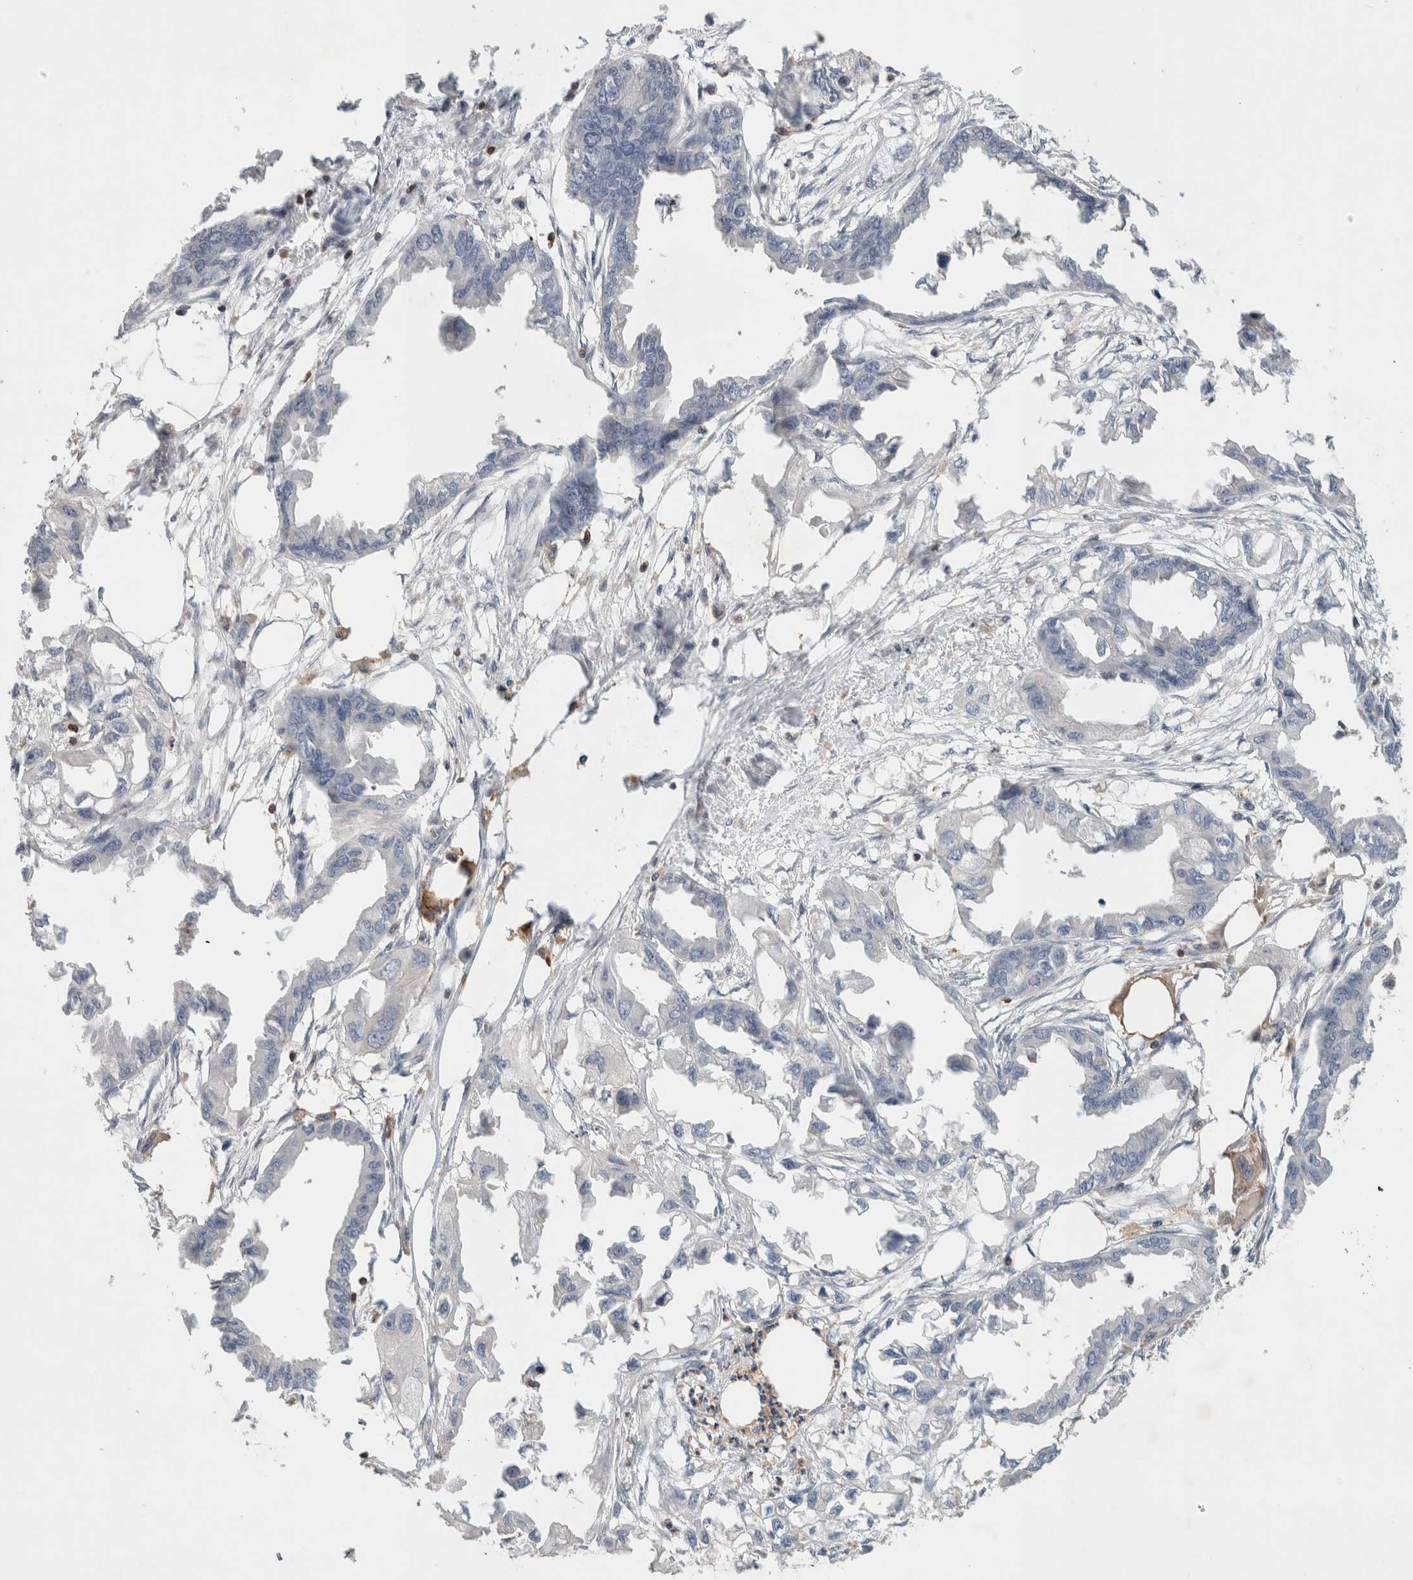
{"staining": {"intensity": "negative", "quantity": "none", "location": "none"}, "tissue": "endometrial cancer", "cell_type": "Tumor cells", "image_type": "cancer", "snomed": [{"axis": "morphology", "description": "Adenocarcinoma, NOS"}, {"axis": "morphology", "description": "Adenocarcinoma, metastatic, NOS"}, {"axis": "topography", "description": "Adipose tissue"}, {"axis": "topography", "description": "Endometrium"}], "caption": "A high-resolution histopathology image shows IHC staining of metastatic adenocarcinoma (endometrial), which displays no significant expression in tumor cells.", "gene": "GFRA2", "patient": {"sex": "female", "age": 67}}